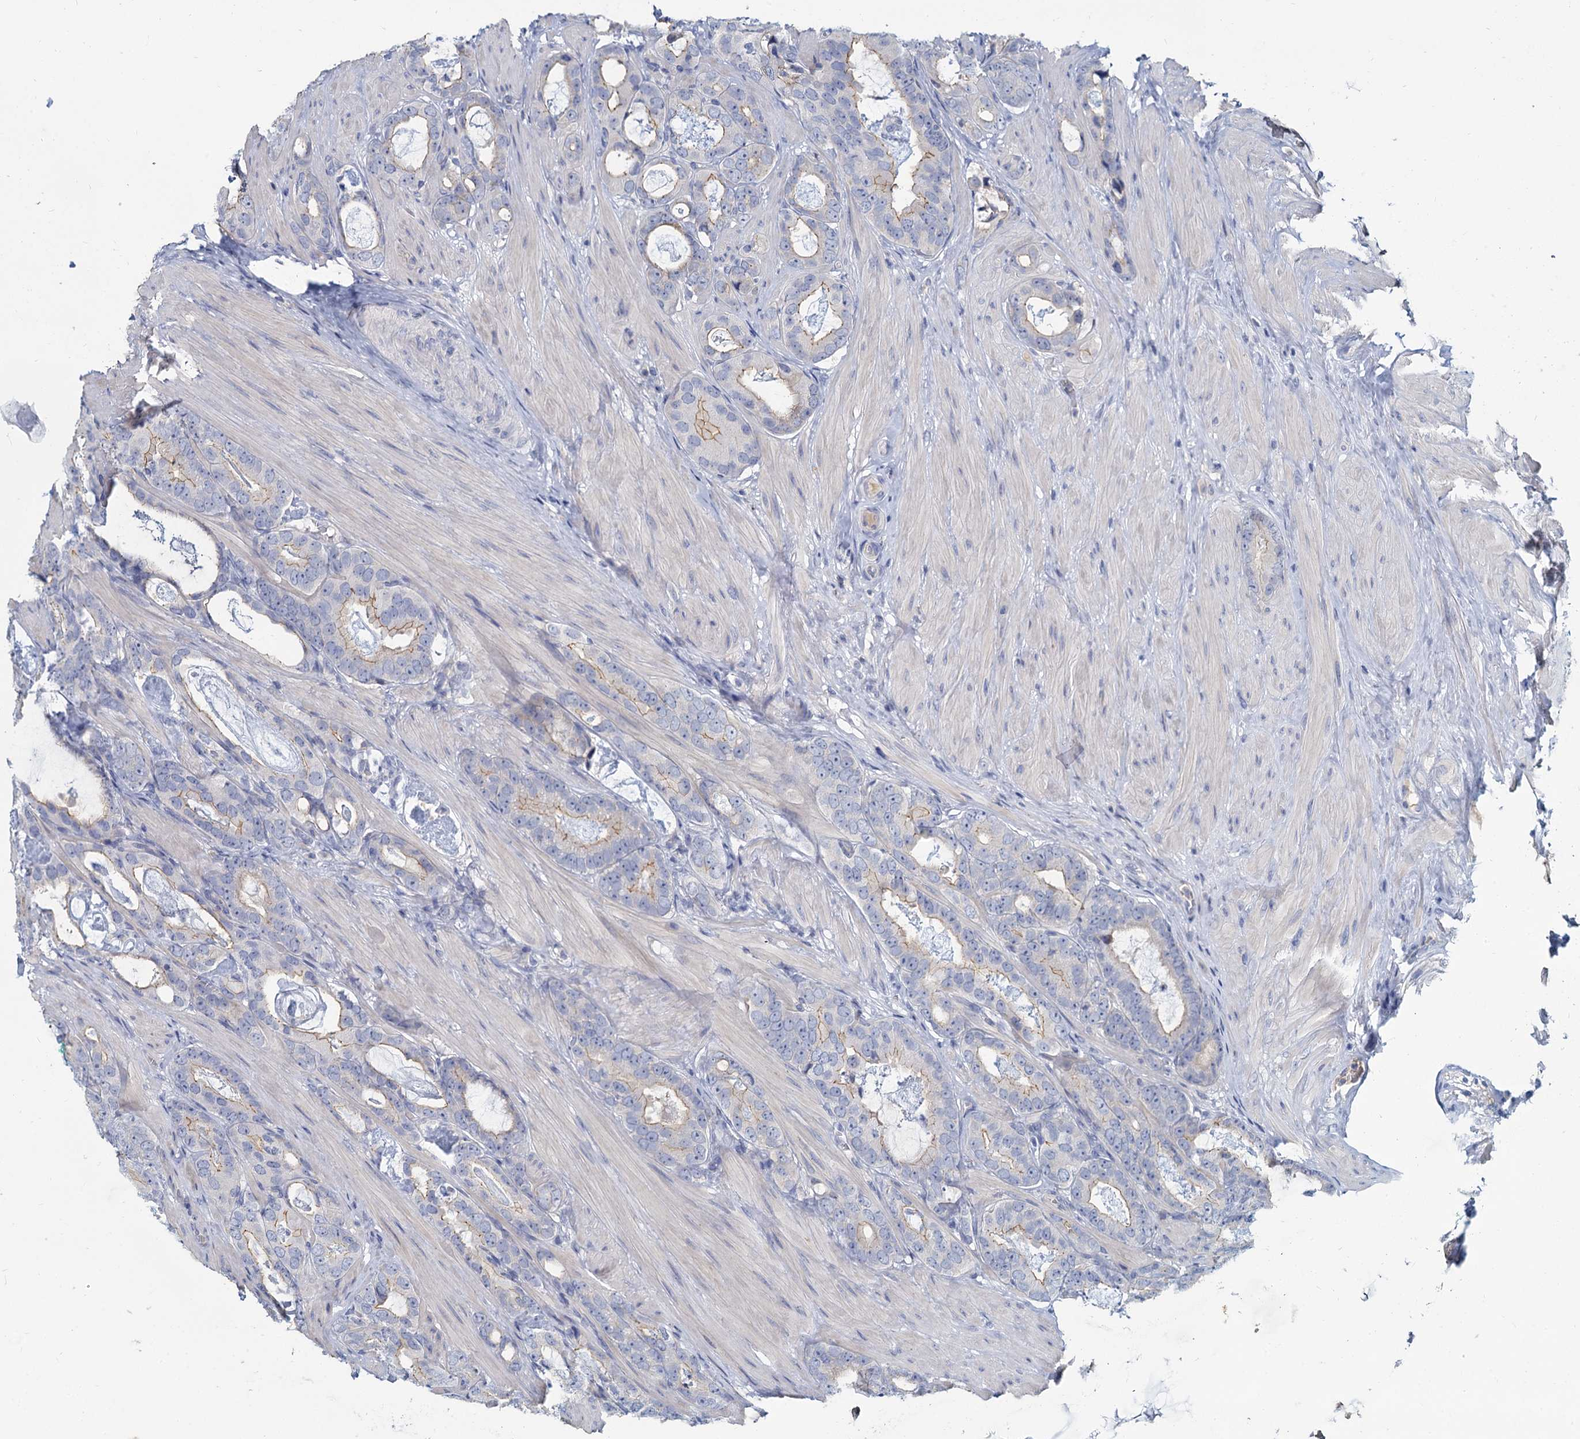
{"staining": {"intensity": "weak", "quantity": "25%-75%", "location": "cytoplasmic/membranous"}, "tissue": "prostate cancer", "cell_type": "Tumor cells", "image_type": "cancer", "snomed": [{"axis": "morphology", "description": "Adenocarcinoma, Low grade"}, {"axis": "topography", "description": "Prostate"}], "caption": "A brown stain highlights weak cytoplasmic/membranous positivity of a protein in prostate cancer (low-grade adenocarcinoma) tumor cells.", "gene": "ACSM3", "patient": {"sex": "male", "age": 71}}